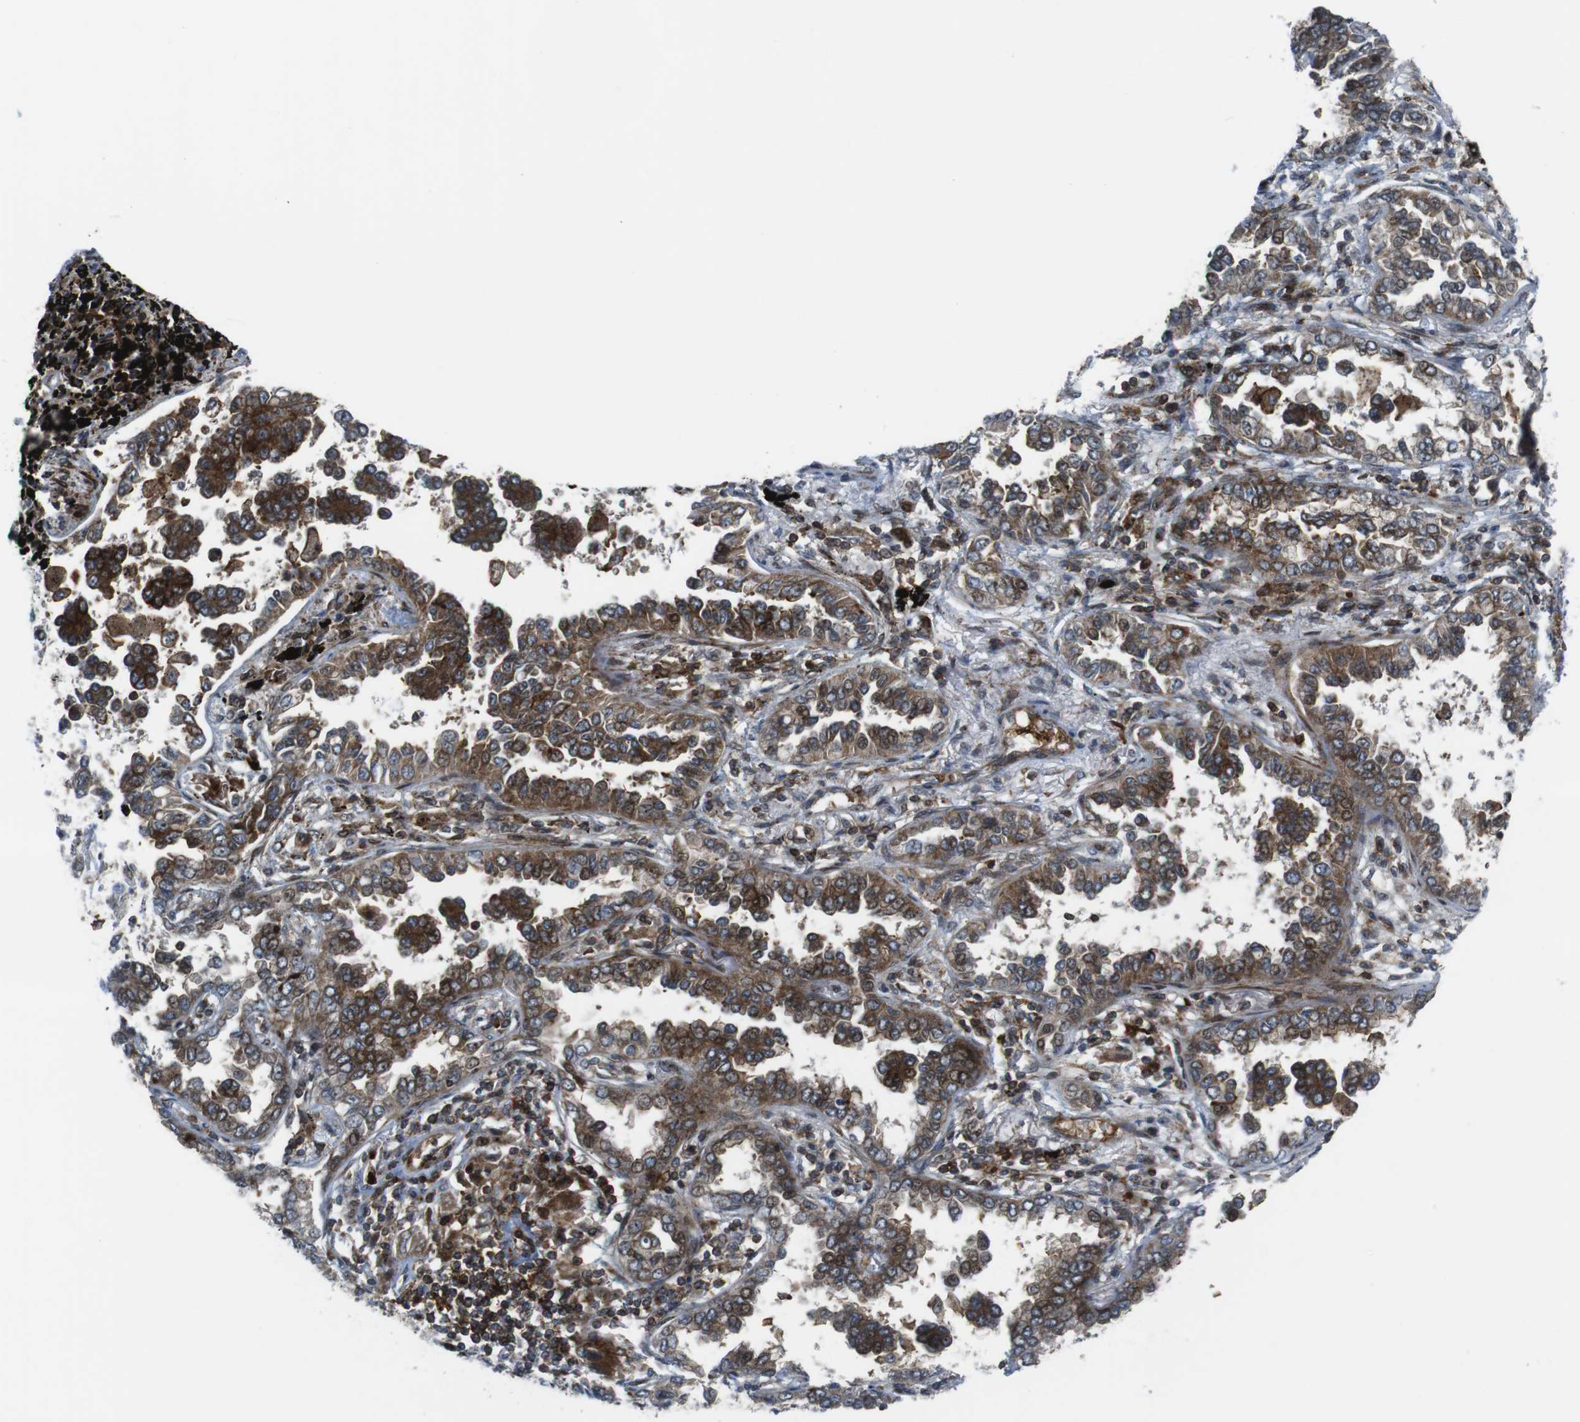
{"staining": {"intensity": "strong", "quantity": ">75%", "location": "cytoplasmic/membranous"}, "tissue": "lung cancer", "cell_type": "Tumor cells", "image_type": "cancer", "snomed": [{"axis": "morphology", "description": "Normal tissue, NOS"}, {"axis": "morphology", "description": "Adenocarcinoma, NOS"}, {"axis": "topography", "description": "Lung"}], "caption": "A high-resolution photomicrograph shows immunohistochemistry staining of lung cancer, which shows strong cytoplasmic/membranous positivity in about >75% of tumor cells.", "gene": "CUL7", "patient": {"sex": "male", "age": 59}}